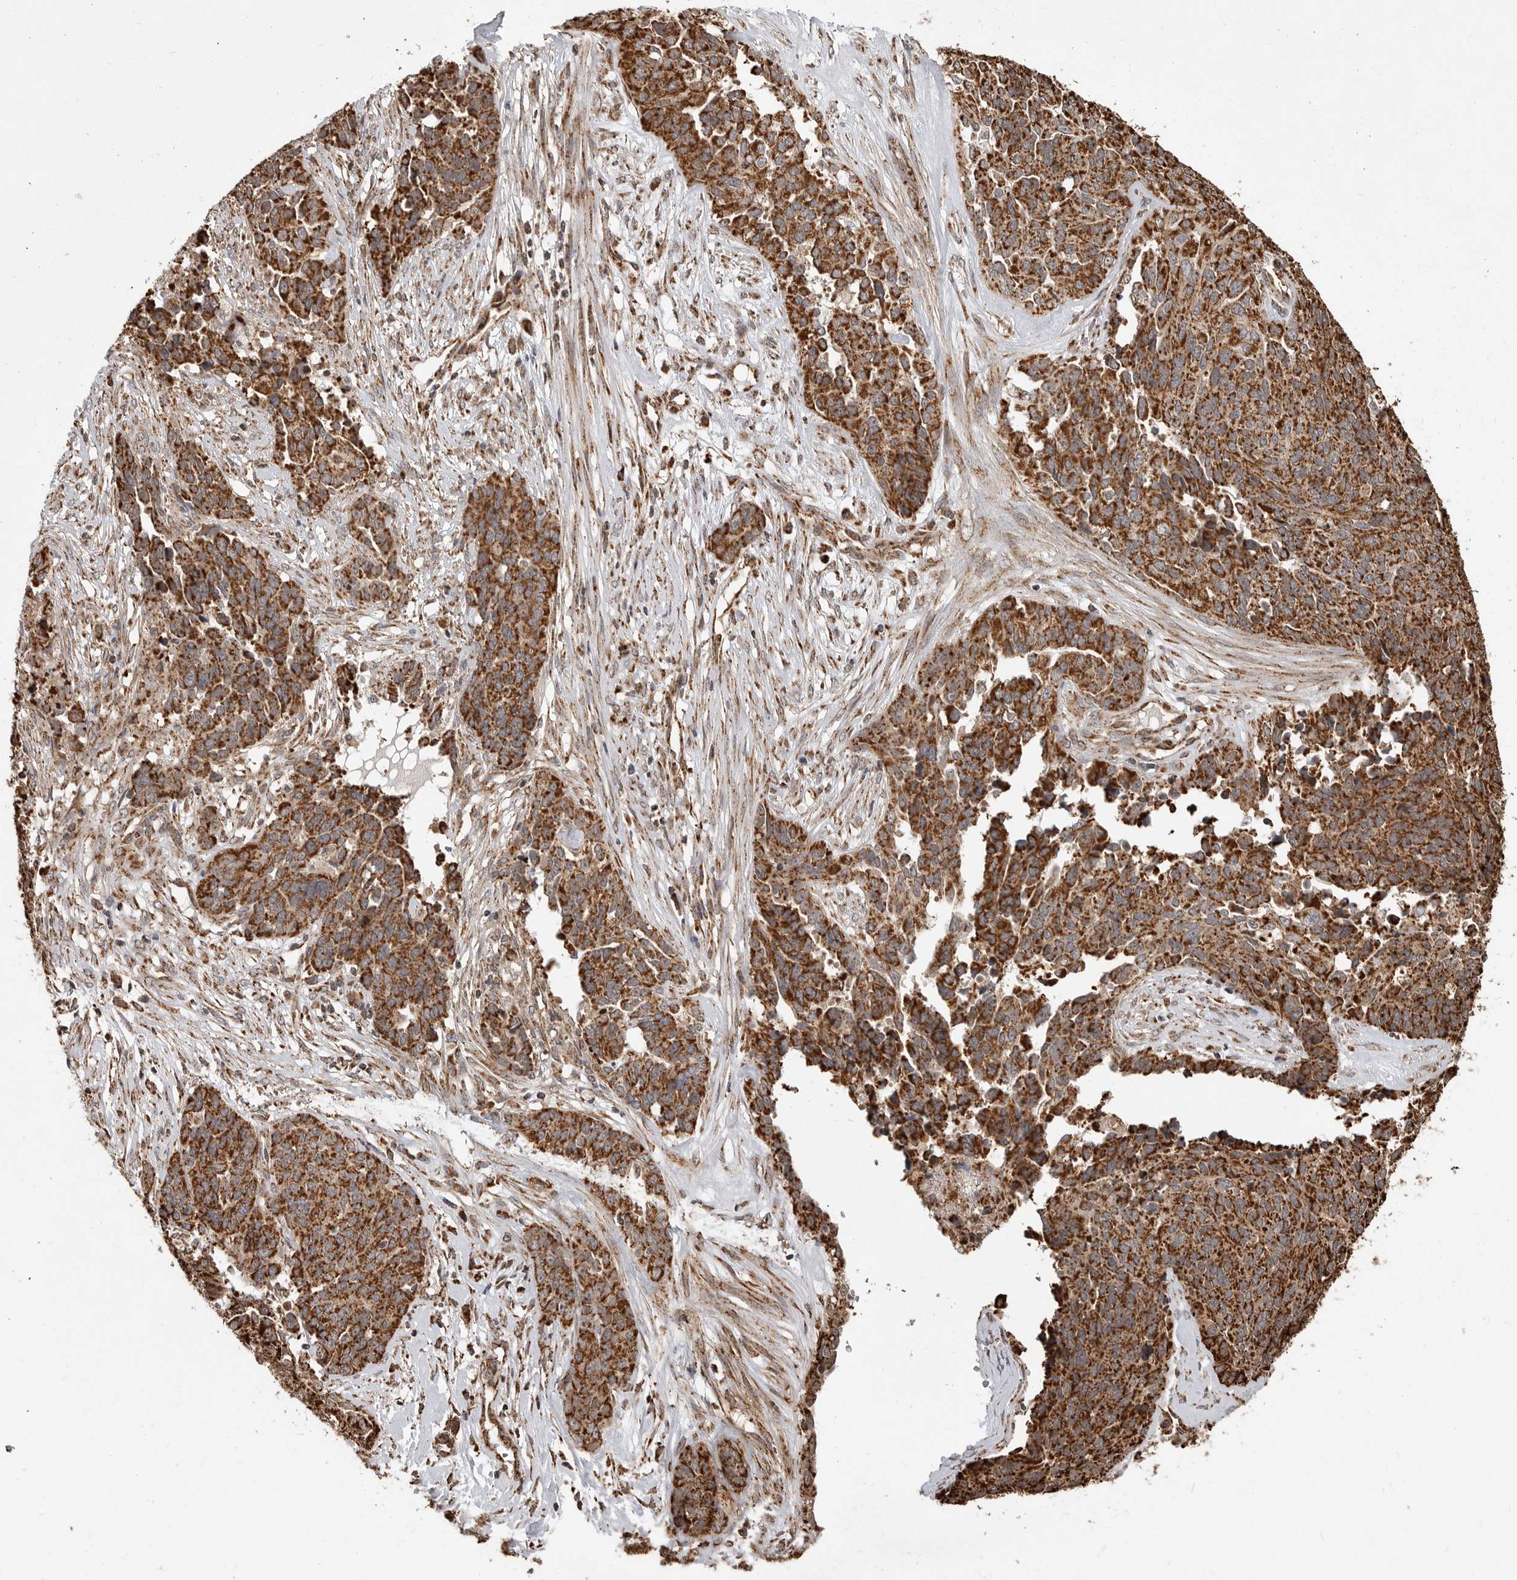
{"staining": {"intensity": "strong", "quantity": ">75%", "location": "cytoplasmic/membranous"}, "tissue": "ovarian cancer", "cell_type": "Tumor cells", "image_type": "cancer", "snomed": [{"axis": "morphology", "description": "Cystadenocarcinoma, serous, NOS"}, {"axis": "topography", "description": "Ovary"}], "caption": "Strong cytoplasmic/membranous protein expression is seen in about >75% of tumor cells in ovarian serous cystadenocarcinoma.", "gene": "GCNT2", "patient": {"sex": "female", "age": 44}}